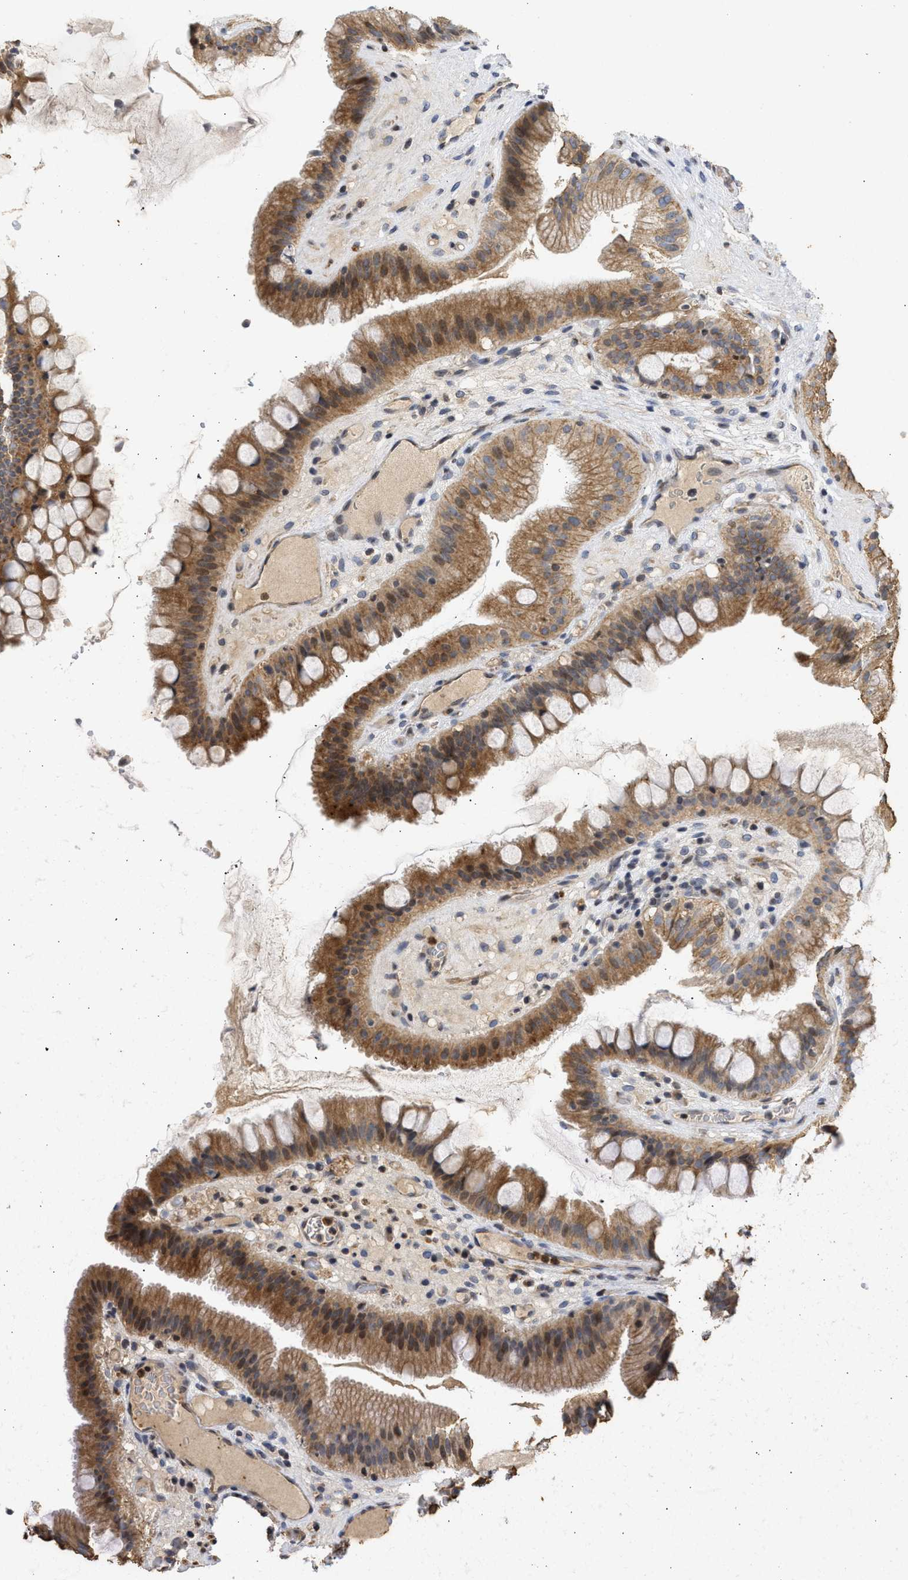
{"staining": {"intensity": "strong", "quantity": ">75%", "location": "cytoplasmic/membranous,nuclear"}, "tissue": "gallbladder", "cell_type": "Glandular cells", "image_type": "normal", "snomed": [{"axis": "morphology", "description": "Normal tissue, NOS"}, {"axis": "topography", "description": "Gallbladder"}], "caption": "An image of human gallbladder stained for a protein exhibits strong cytoplasmic/membranous,nuclear brown staining in glandular cells.", "gene": "ENSG00000142539", "patient": {"sex": "male", "age": 49}}